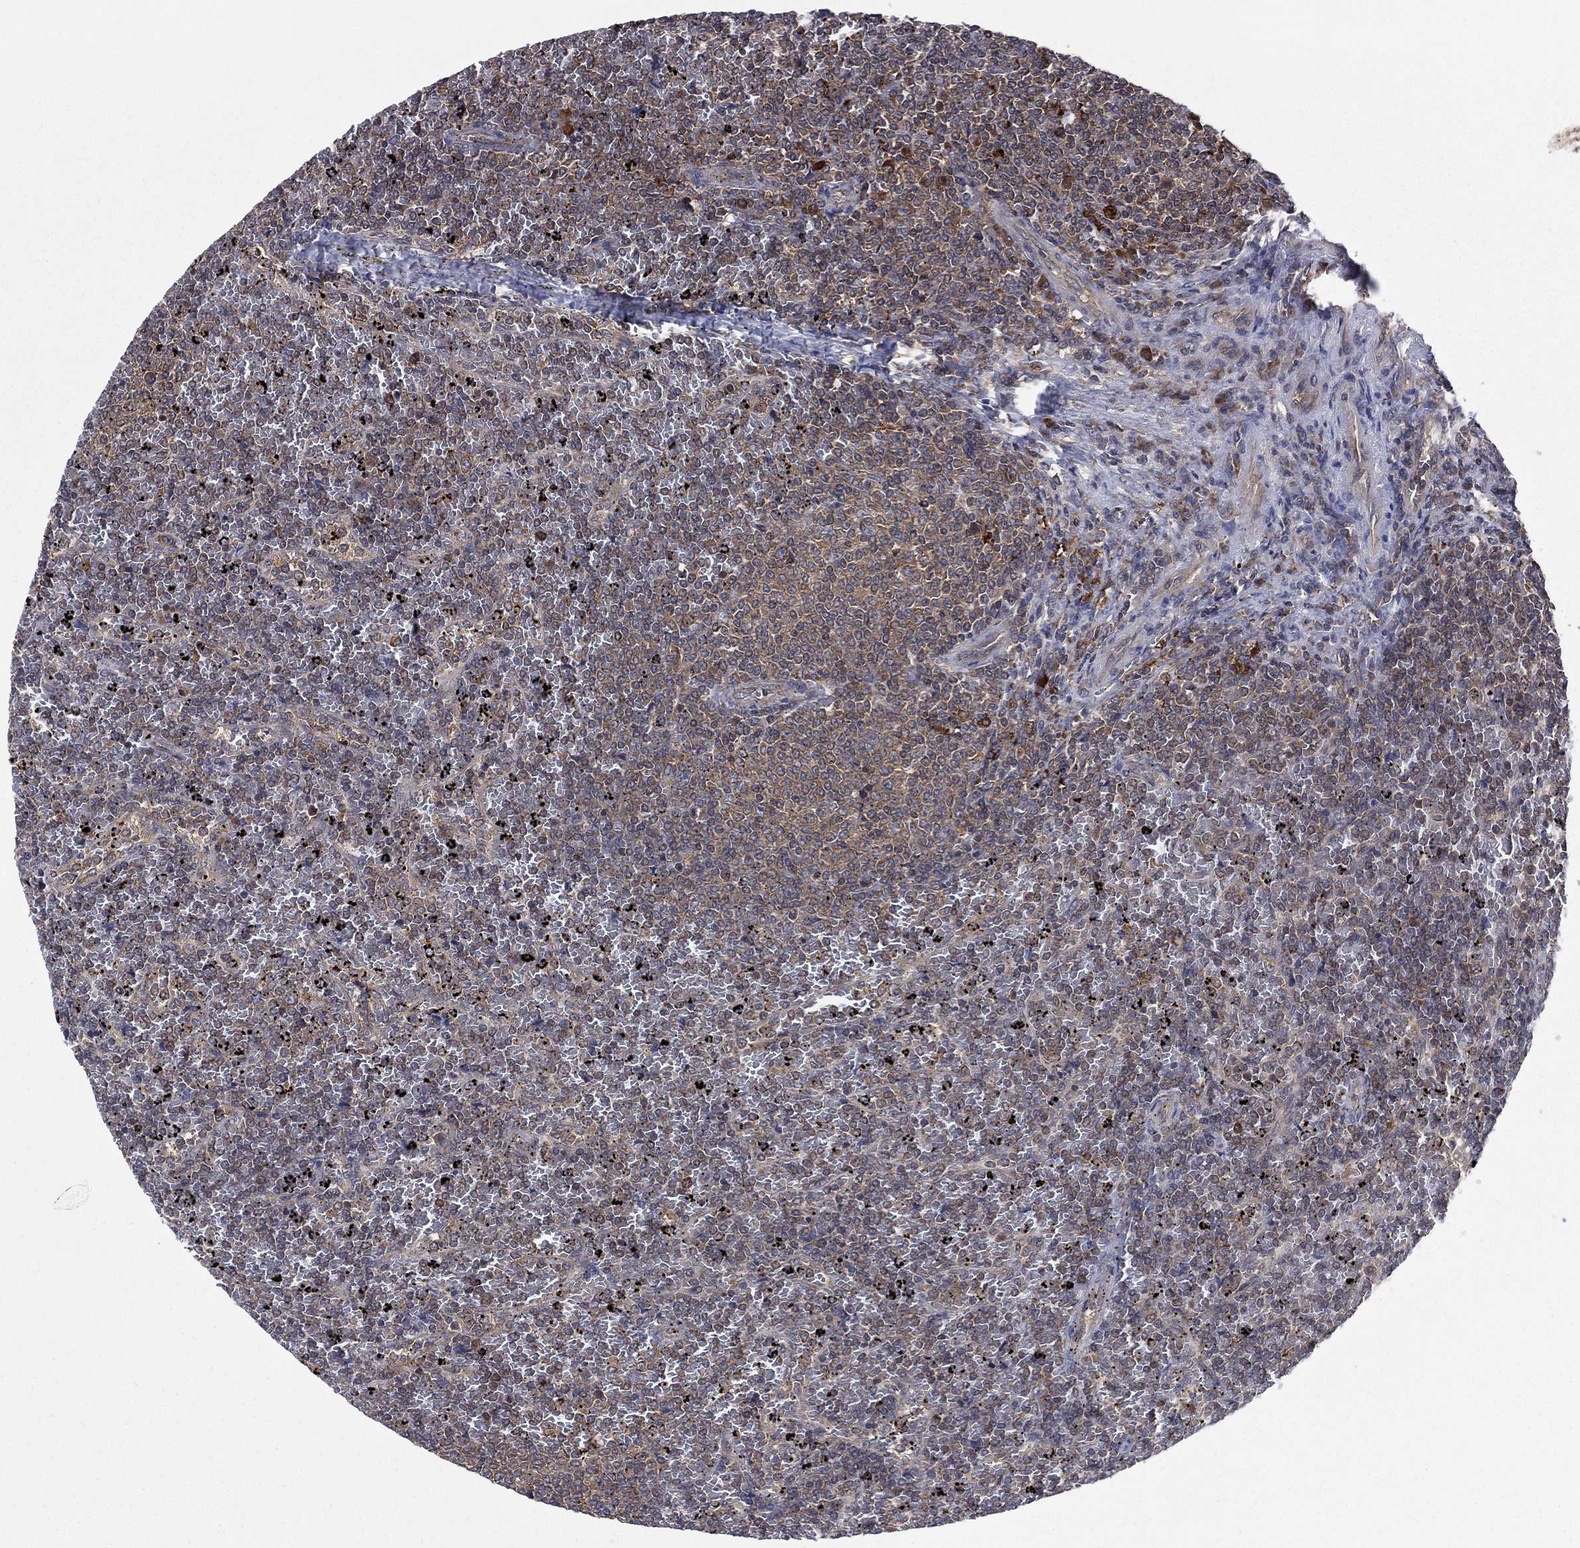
{"staining": {"intensity": "weak", "quantity": "25%-75%", "location": "cytoplasmic/membranous"}, "tissue": "lymphoma", "cell_type": "Tumor cells", "image_type": "cancer", "snomed": [{"axis": "morphology", "description": "Malignant lymphoma, non-Hodgkin's type, Low grade"}, {"axis": "topography", "description": "Spleen"}], "caption": "The photomicrograph reveals staining of lymphoma, revealing weak cytoplasmic/membranous protein expression (brown color) within tumor cells.", "gene": "C2orf76", "patient": {"sex": "female", "age": 77}}